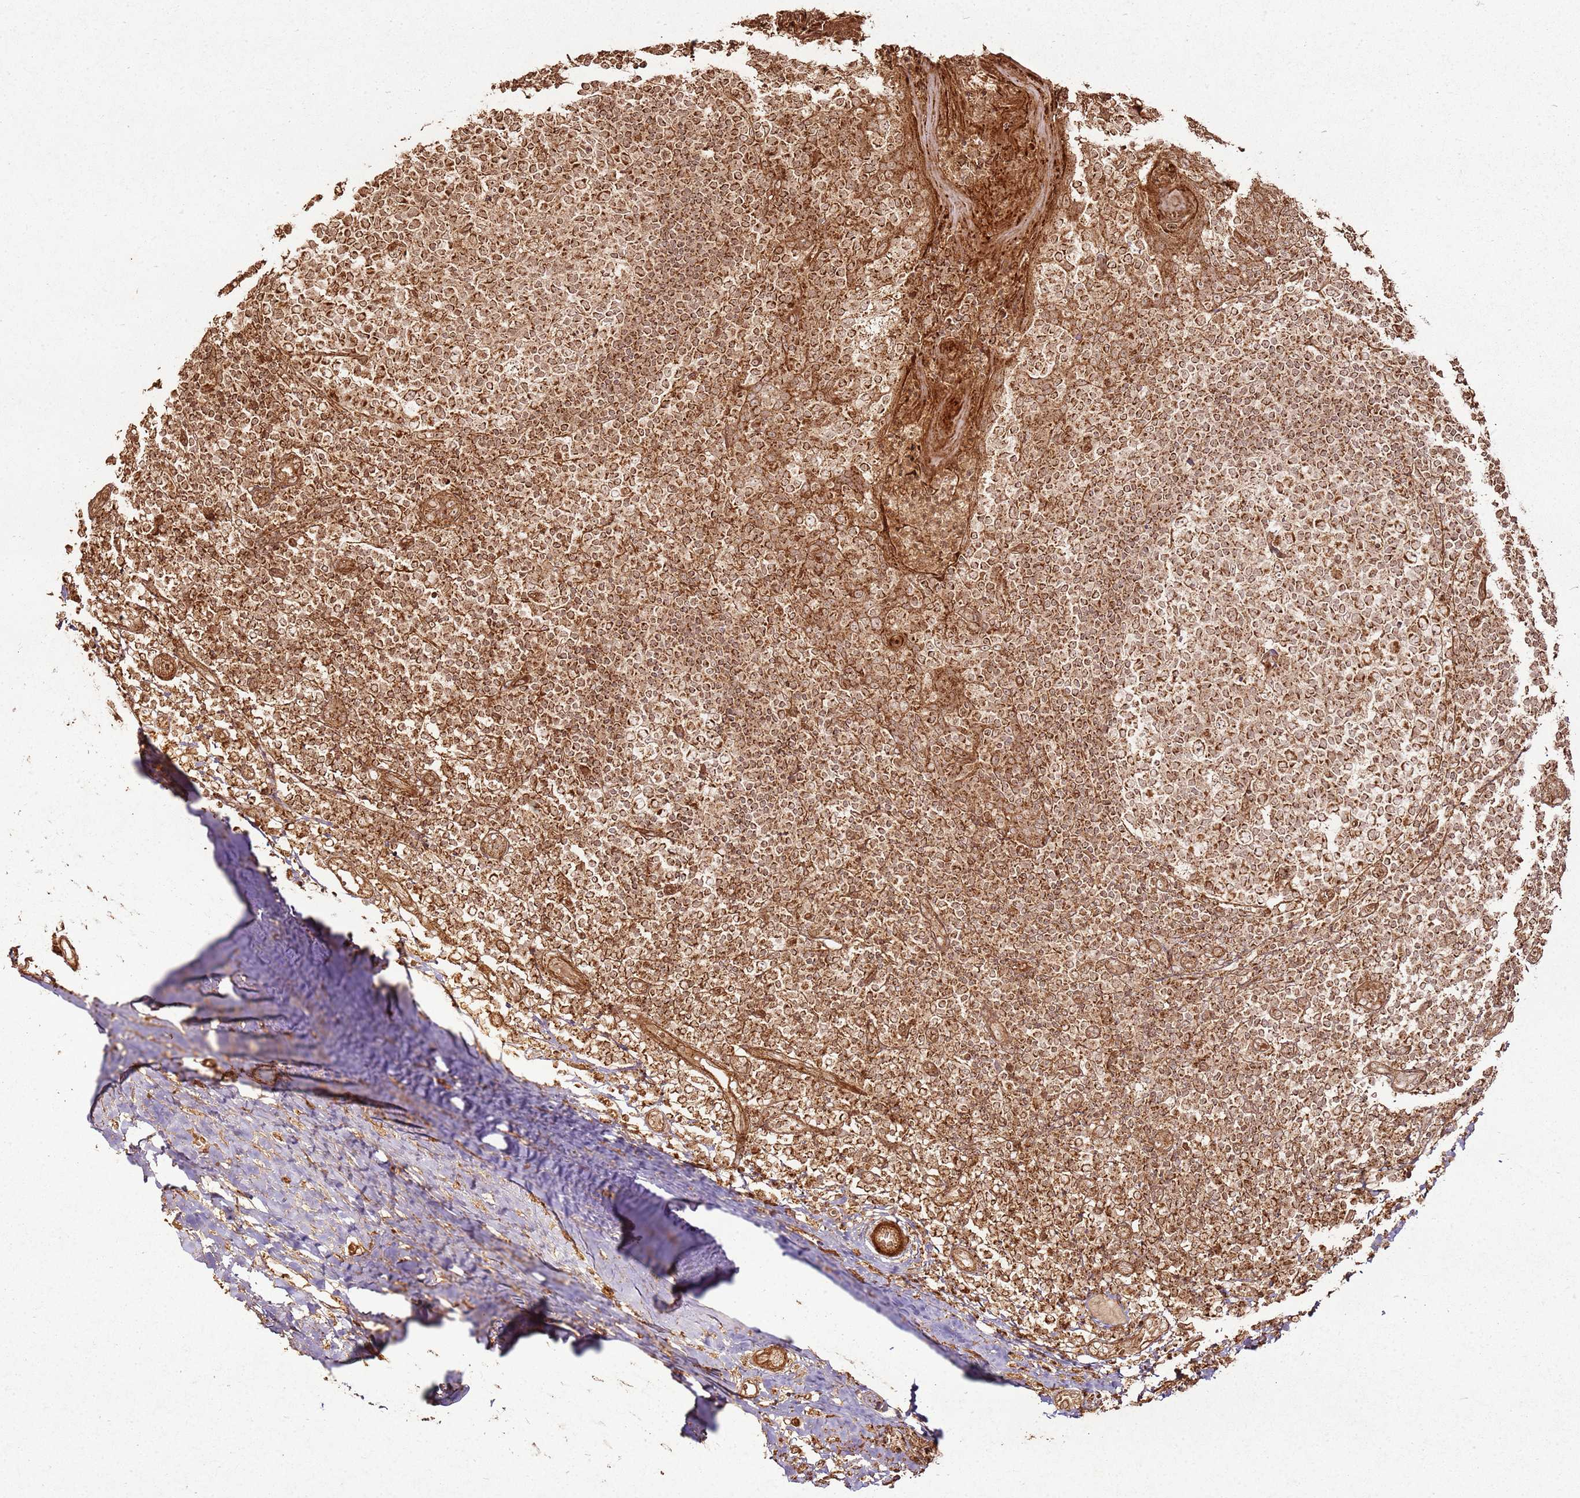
{"staining": {"intensity": "moderate", "quantity": ">75%", "location": "cytoplasmic/membranous"}, "tissue": "tonsil", "cell_type": "Germinal center cells", "image_type": "normal", "snomed": [{"axis": "morphology", "description": "Normal tissue, NOS"}, {"axis": "topography", "description": "Tonsil"}], "caption": "This micrograph shows immunohistochemistry staining of unremarkable tonsil, with medium moderate cytoplasmic/membranous staining in about >75% of germinal center cells.", "gene": "MRPS6", "patient": {"sex": "female", "age": 19}}